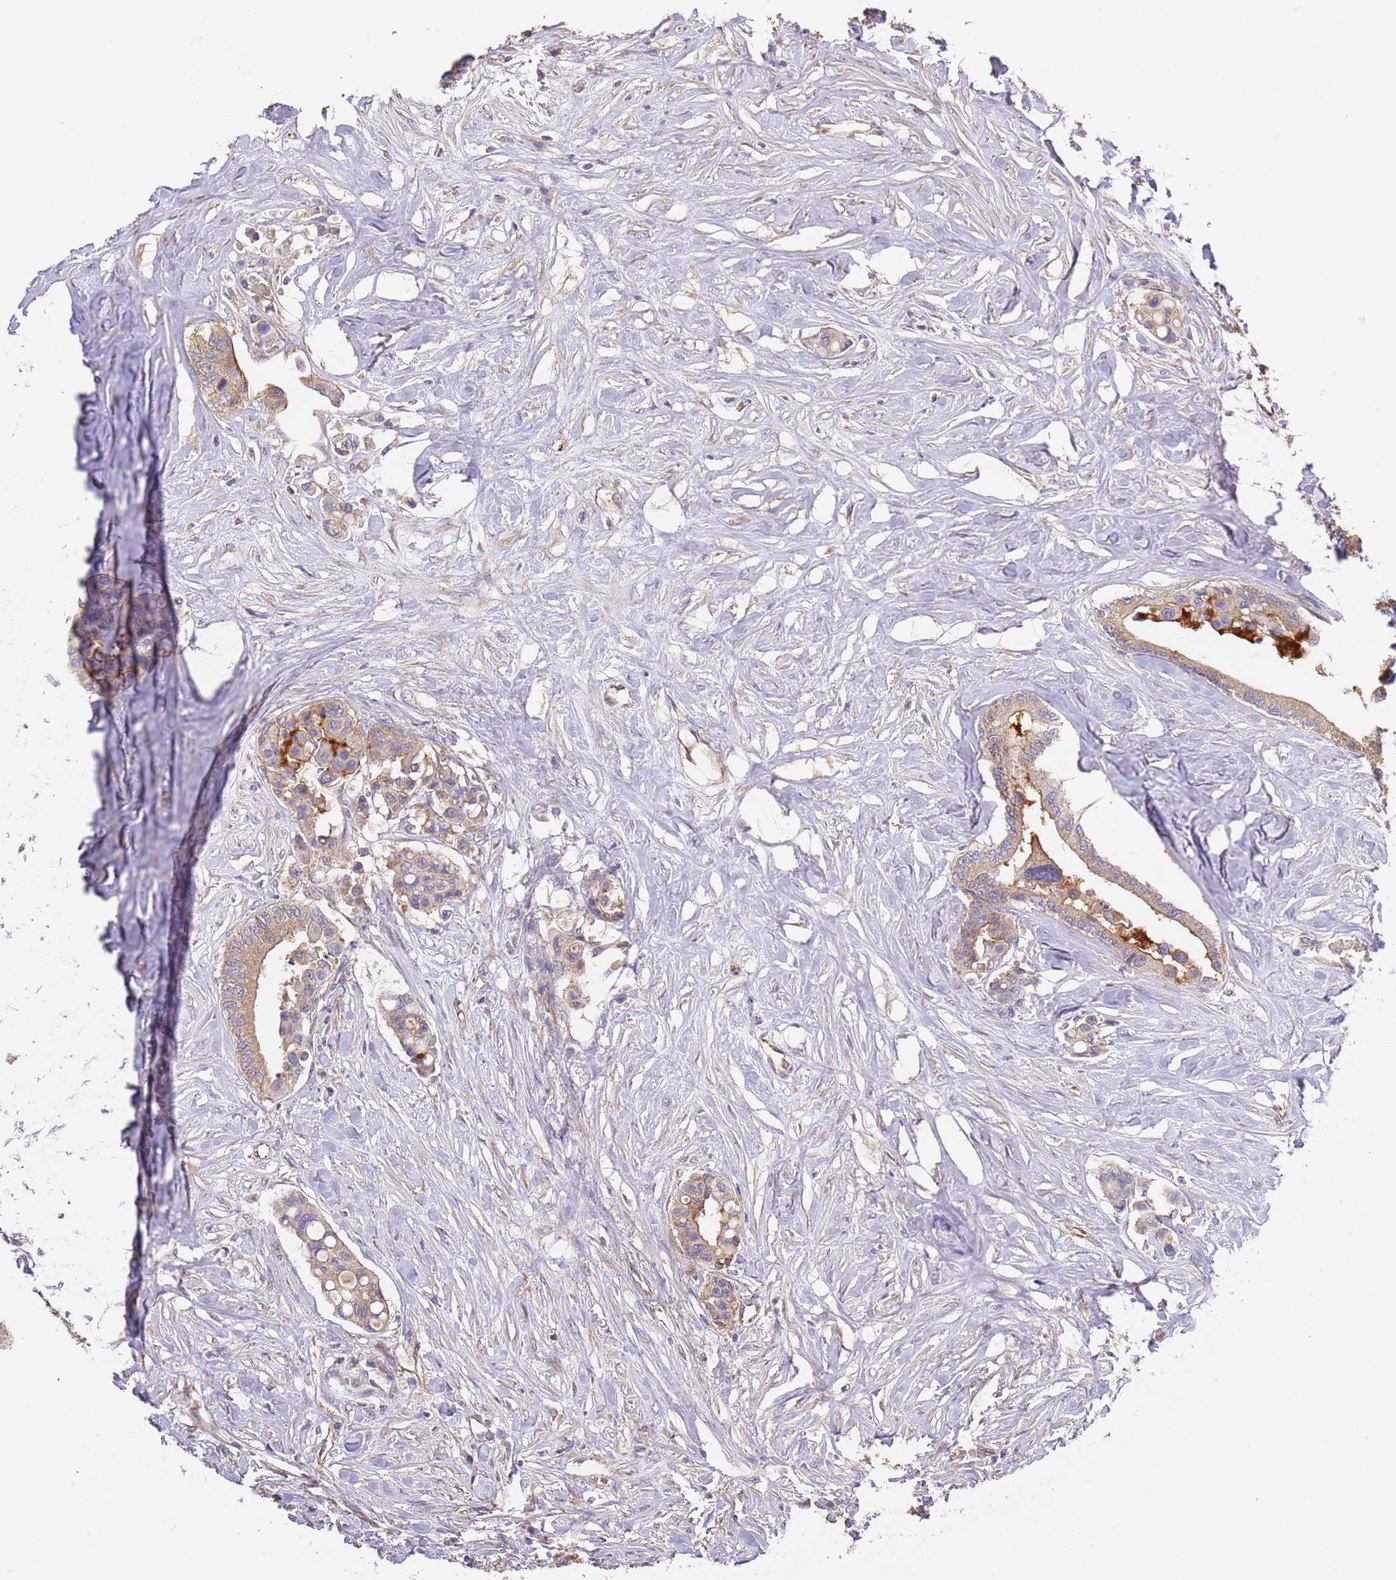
{"staining": {"intensity": "moderate", "quantity": ">75%", "location": "cytoplasmic/membranous"}, "tissue": "colorectal cancer", "cell_type": "Tumor cells", "image_type": "cancer", "snomed": [{"axis": "morphology", "description": "Normal tissue, NOS"}, {"axis": "morphology", "description": "Adenocarcinoma, NOS"}, {"axis": "topography", "description": "Colon"}], "caption": "Colorectal cancer (adenocarcinoma) stained for a protein displays moderate cytoplasmic/membranous positivity in tumor cells.", "gene": "DOCK9", "patient": {"sex": "male", "age": 82}}